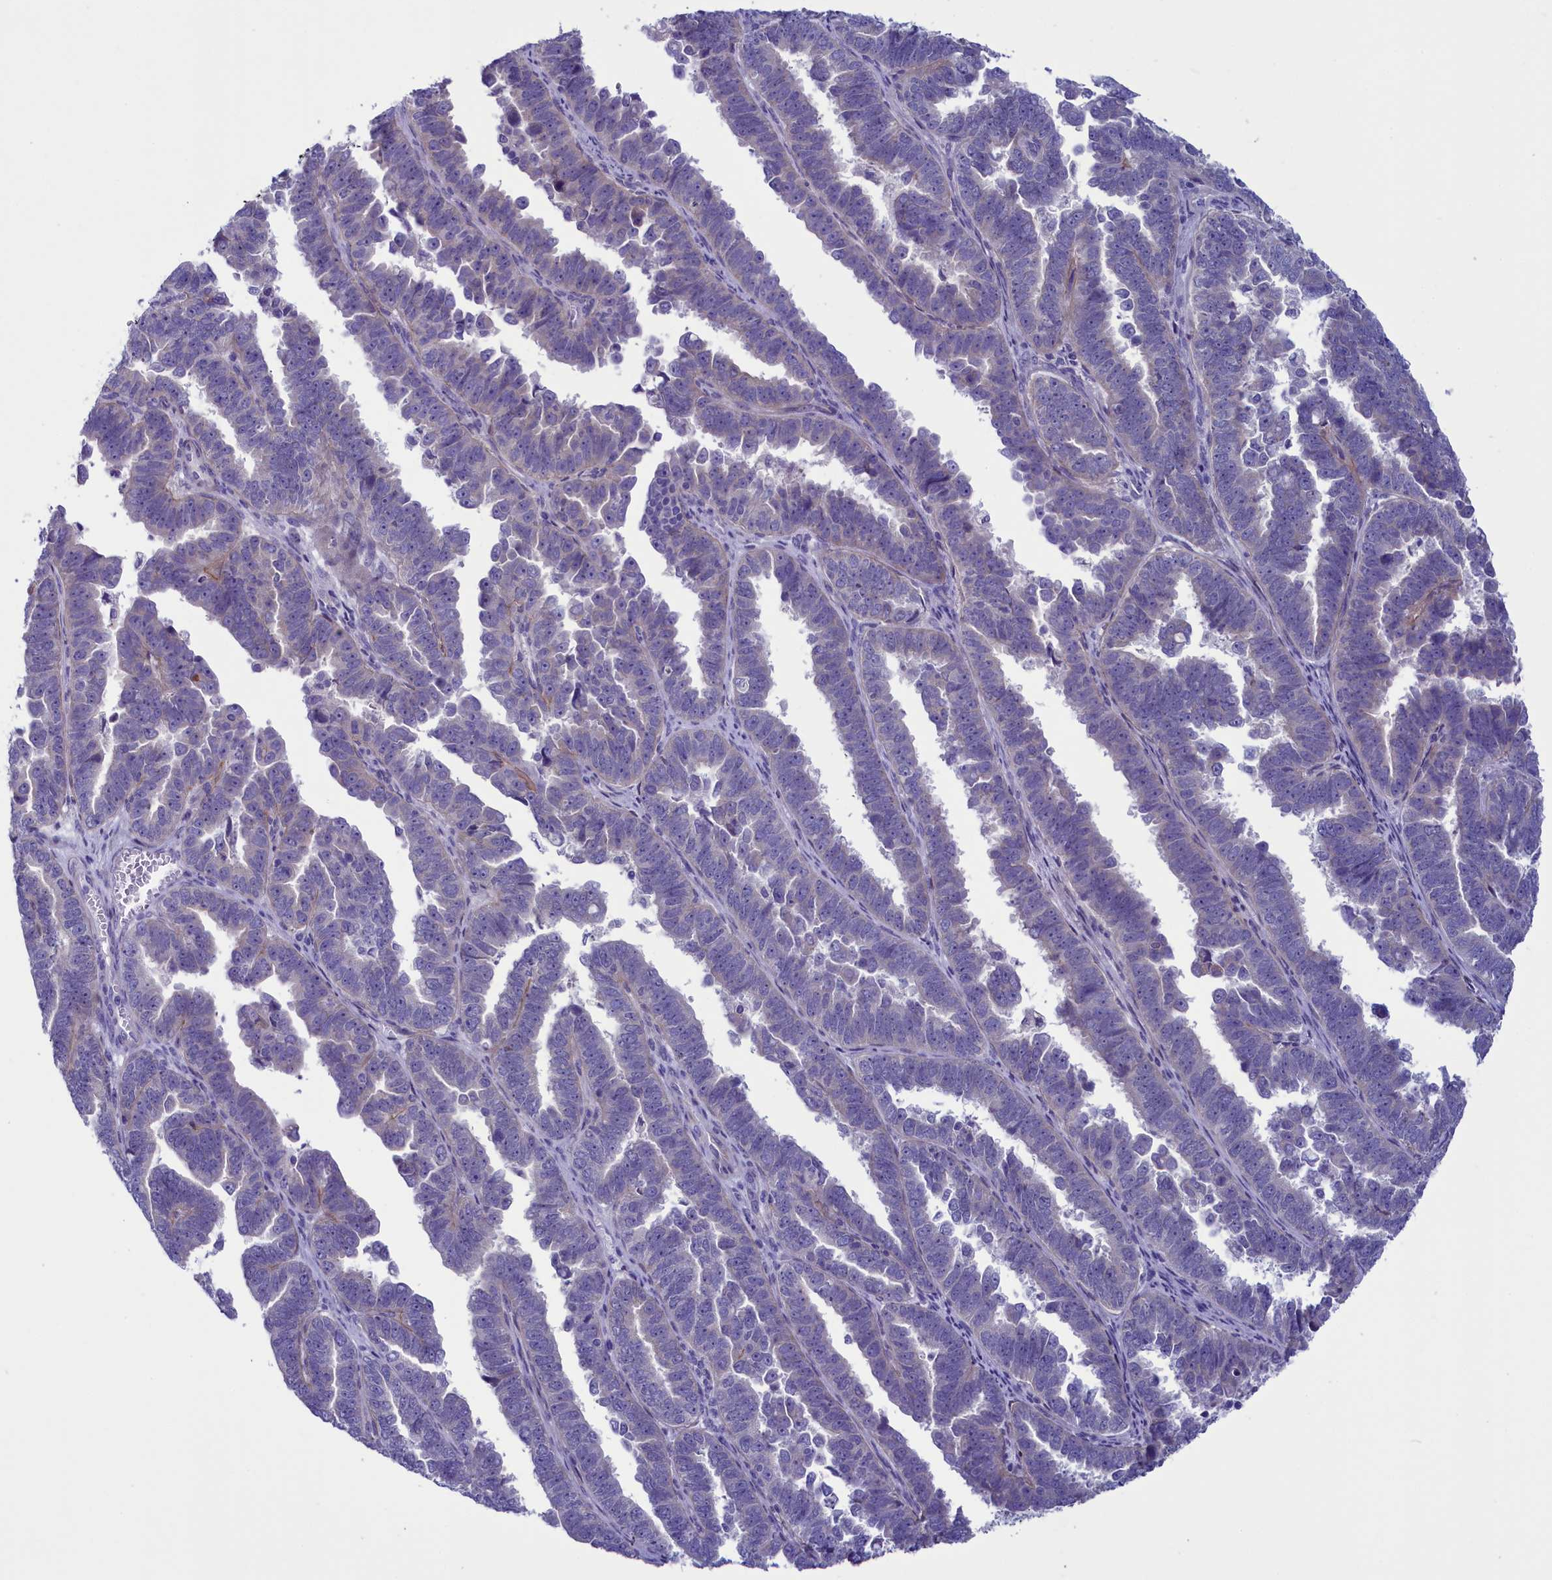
{"staining": {"intensity": "negative", "quantity": "none", "location": "none"}, "tissue": "endometrial cancer", "cell_type": "Tumor cells", "image_type": "cancer", "snomed": [{"axis": "morphology", "description": "Adenocarcinoma, NOS"}, {"axis": "topography", "description": "Endometrium"}], "caption": "Tumor cells are negative for protein expression in human endometrial adenocarcinoma.", "gene": "LOXL1", "patient": {"sex": "female", "age": 75}}